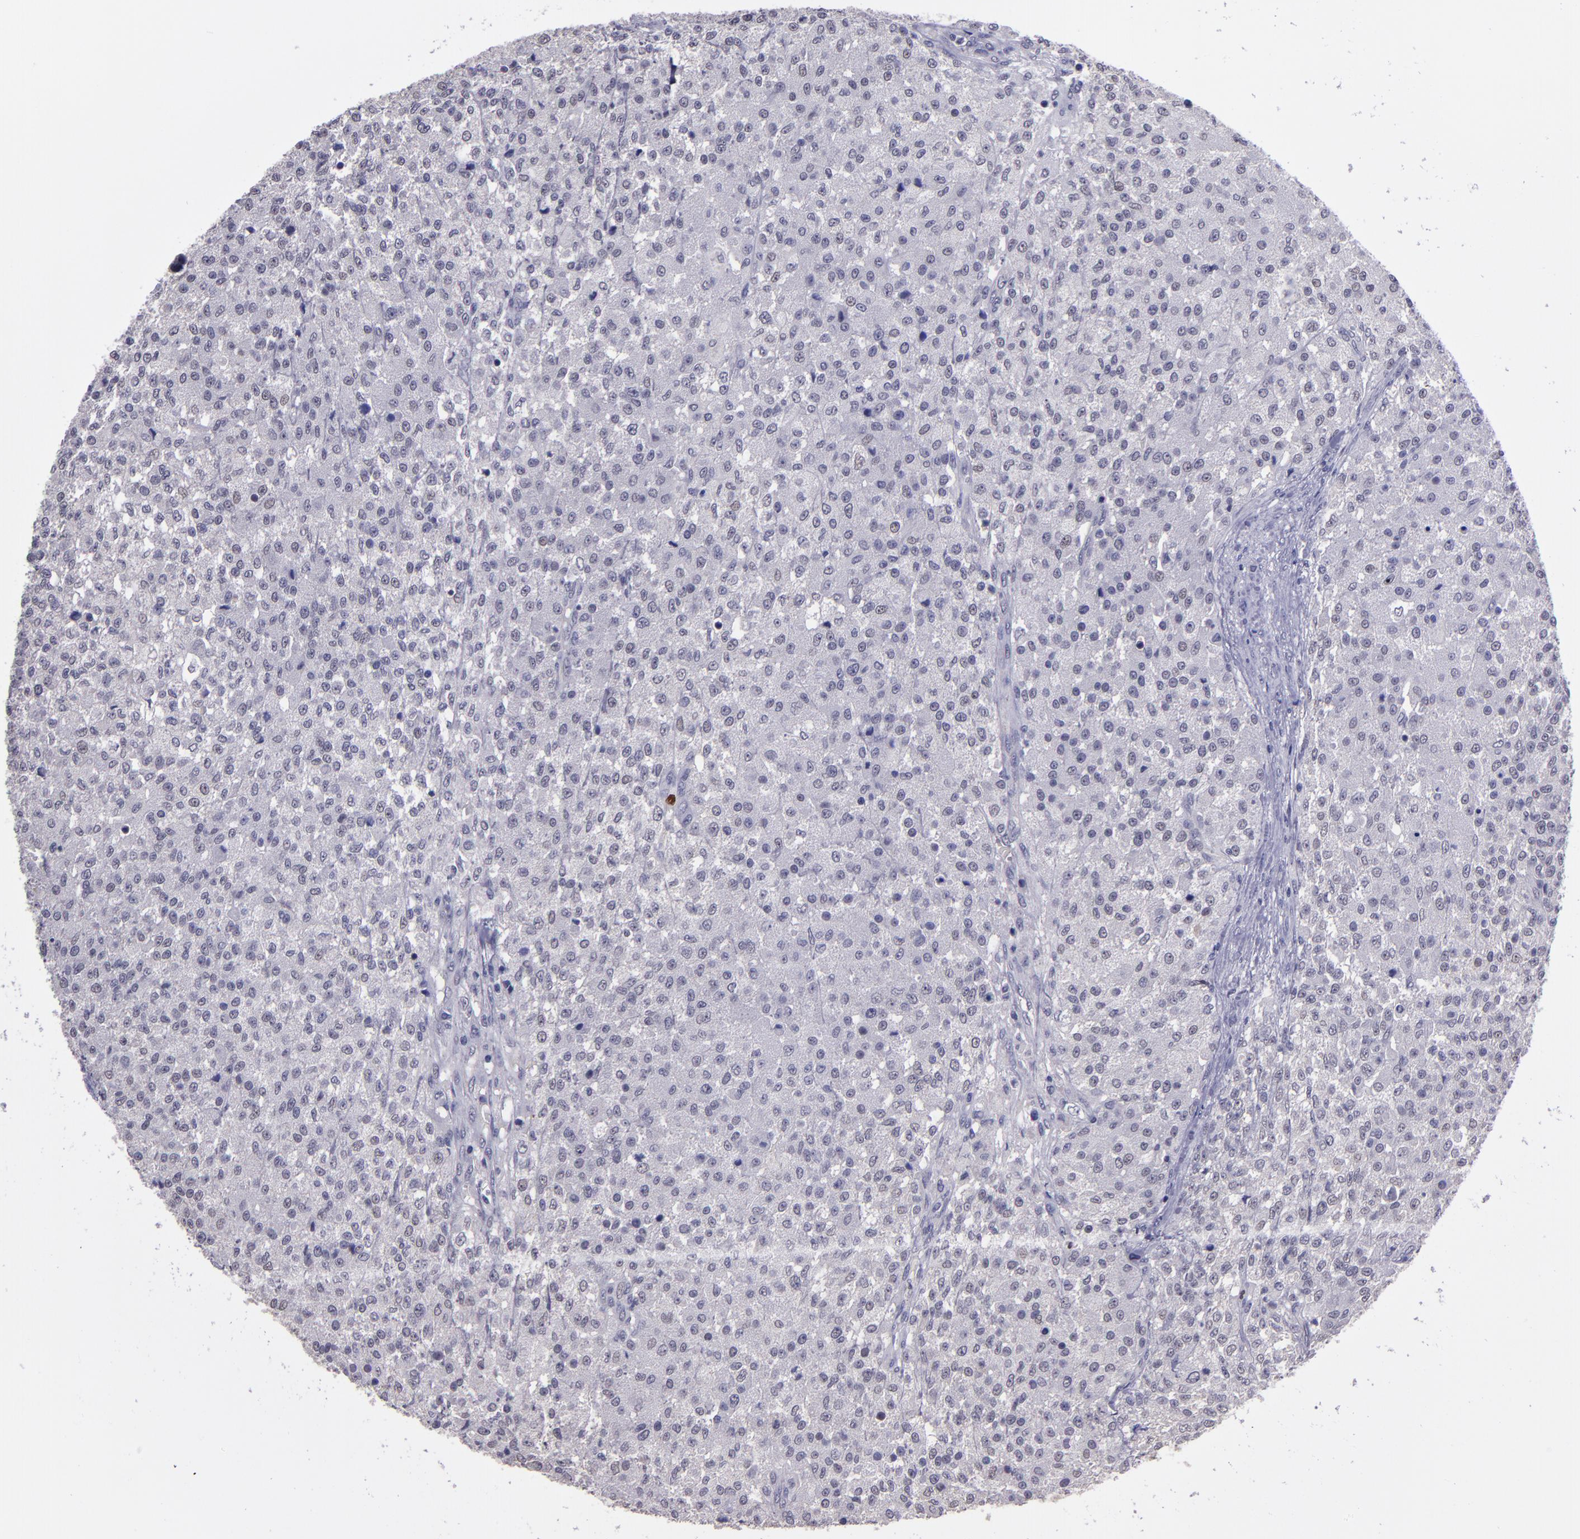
{"staining": {"intensity": "negative", "quantity": "none", "location": "none"}, "tissue": "testis cancer", "cell_type": "Tumor cells", "image_type": "cancer", "snomed": [{"axis": "morphology", "description": "Seminoma, NOS"}, {"axis": "topography", "description": "Testis"}], "caption": "A high-resolution histopathology image shows immunohistochemistry staining of testis cancer (seminoma), which shows no significant positivity in tumor cells.", "gene": "CEBPE", "patient": {"sex": "male", "age": 59}}